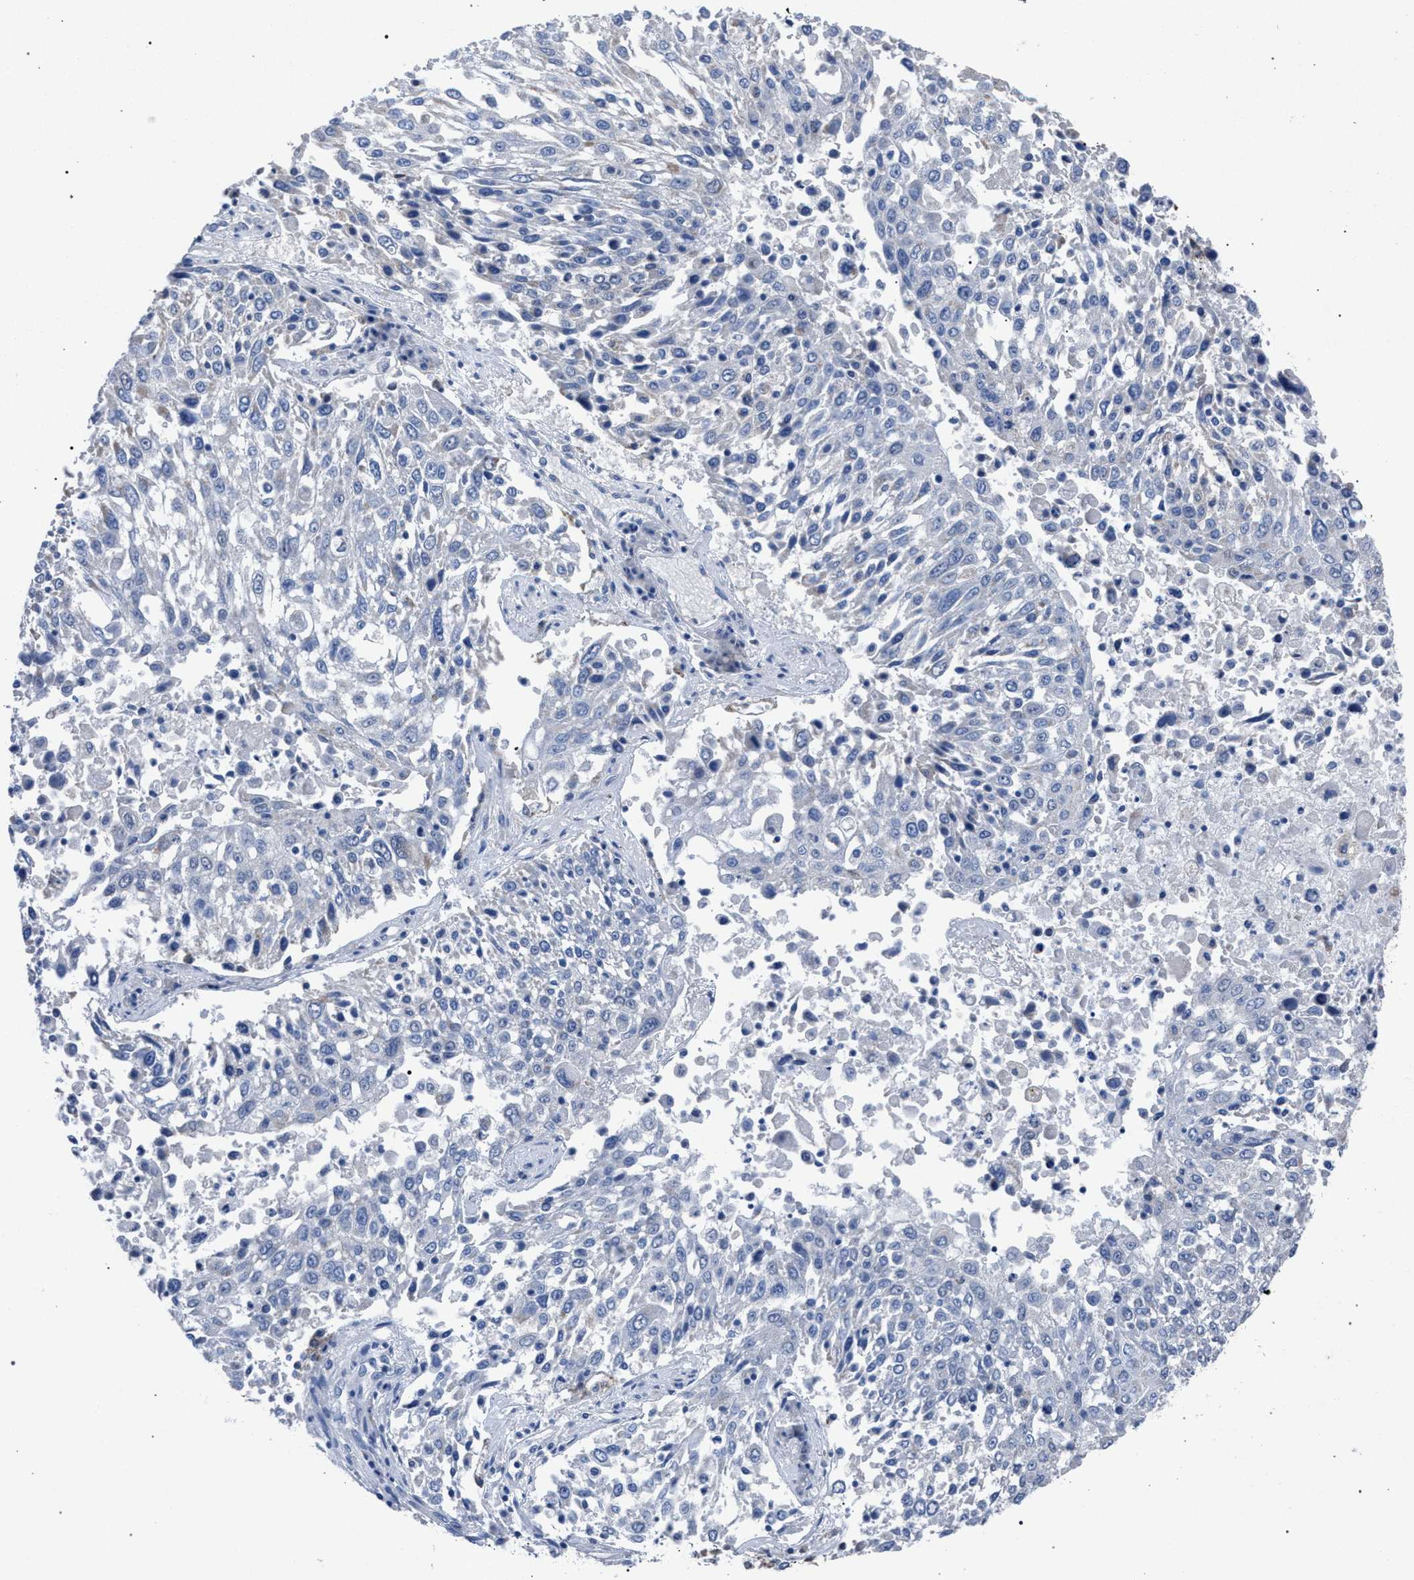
{"staining": {"intensity": "negative", "quantity": "none", "location": "none"}, "tissue": "lung cancer", "cell_type": "Tumor cells", "image_type": "cancer", "snomed": [{"axis": "morphology", "description": "Squamous cell carcinoma, NOS"}, {"axis": "topography", "description": "Lung"}], "caption": "Immunohistochemical staining of lung squamous cell carcinoma demonstrates no significant staining in tumor cells.", "gene": "CRYZ", "patient": {"sex": "male", "age": 65}}